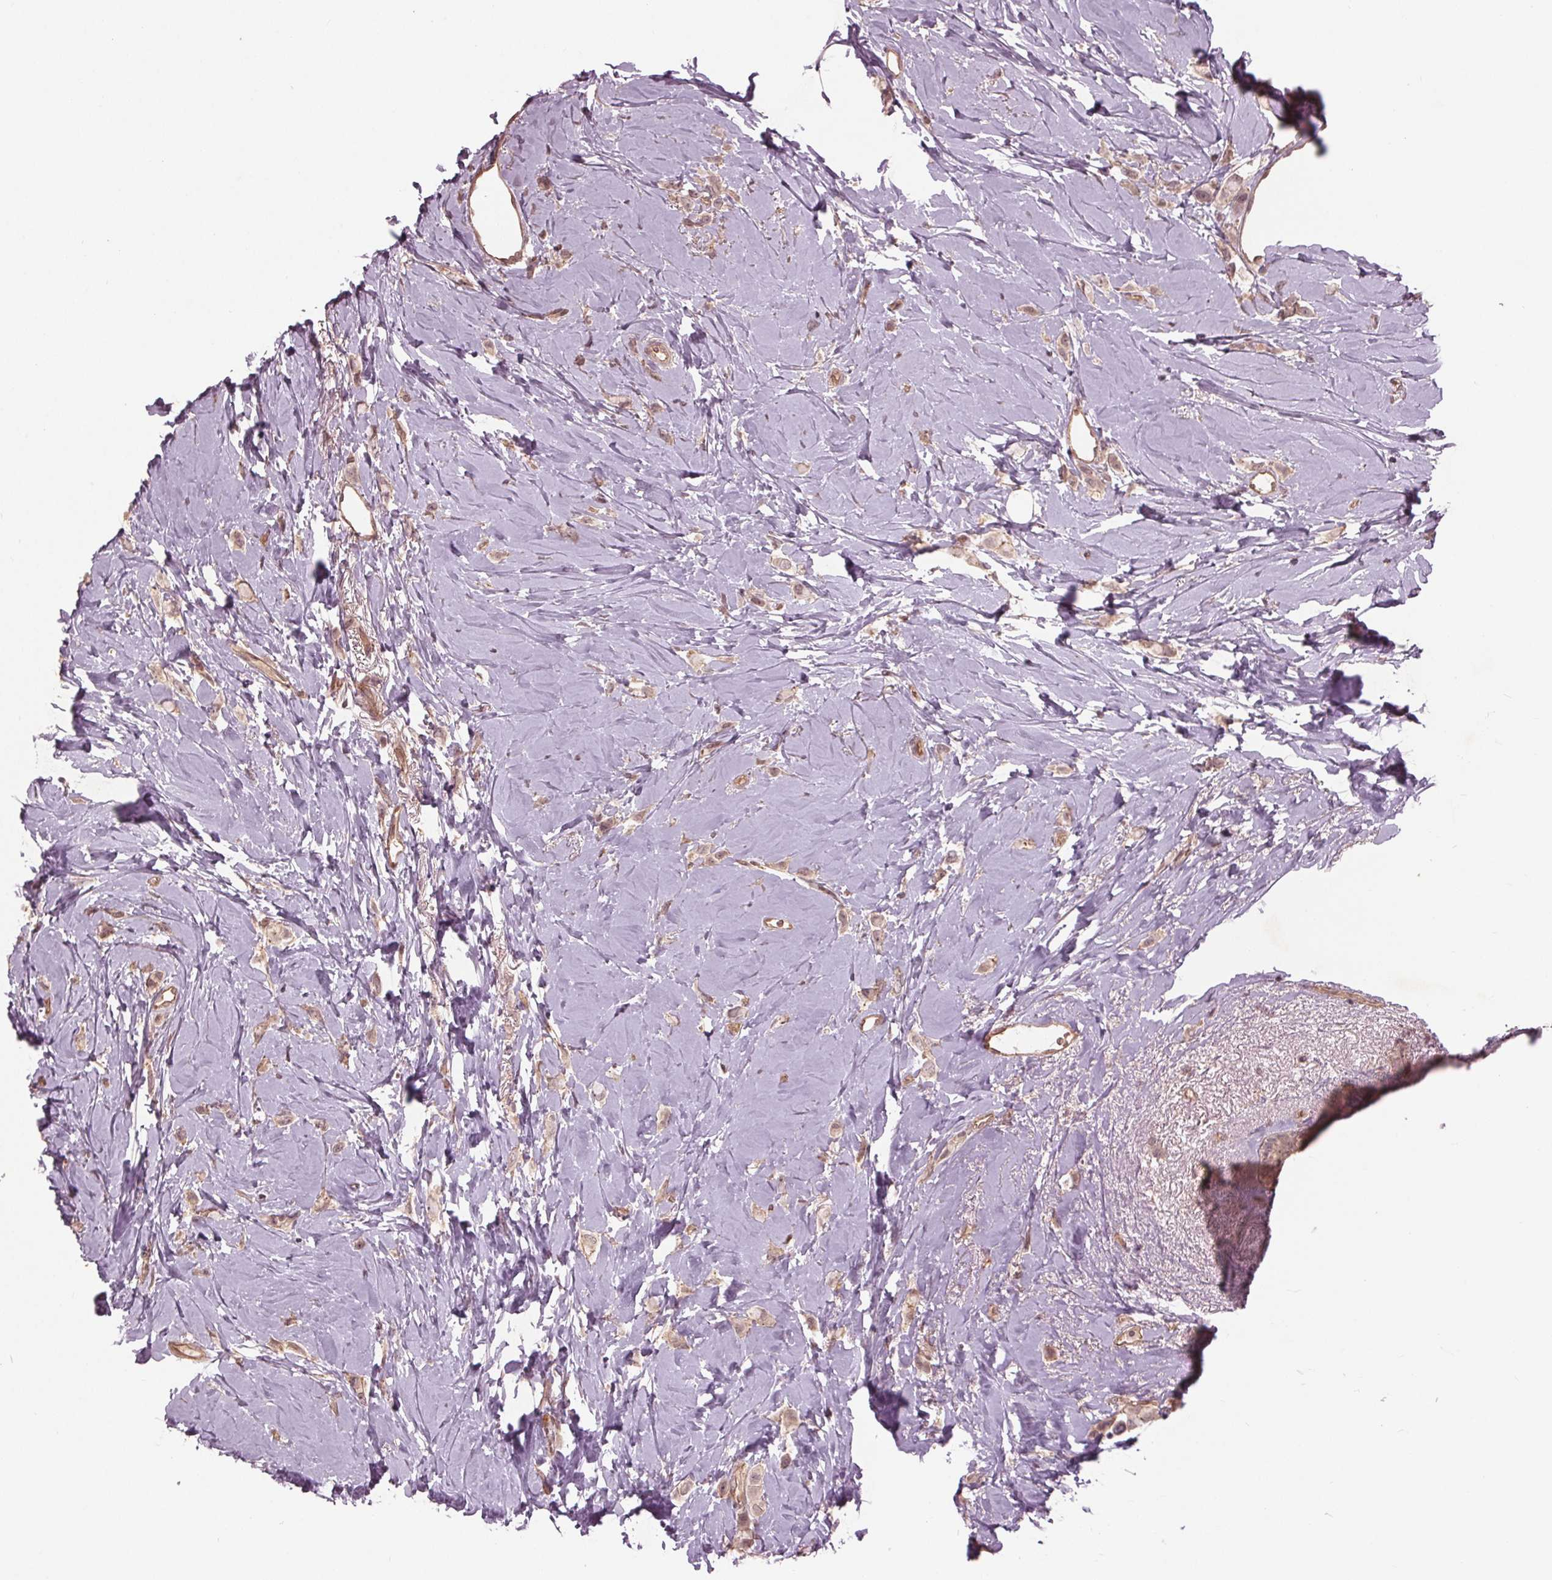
{"staining": {"intensity": "weak", "quantity": ">75%", "location": "cytoplasmic/membranous"}, "tissue": "breast cancer", "cell_type": "Tumor cells", "image_type": "cancer", "snomed": [{"axis": "morphology", "description": "Lobular carcinoma"}, {"axis": "topography", "description": "Breast"}], "caption": "Breast cancer (lobular carcinoma) stained with a protein marker shows weak staining in tumor cells.", "gene": "BTBD1", "patient": {"sex": "female", "age": 66}}